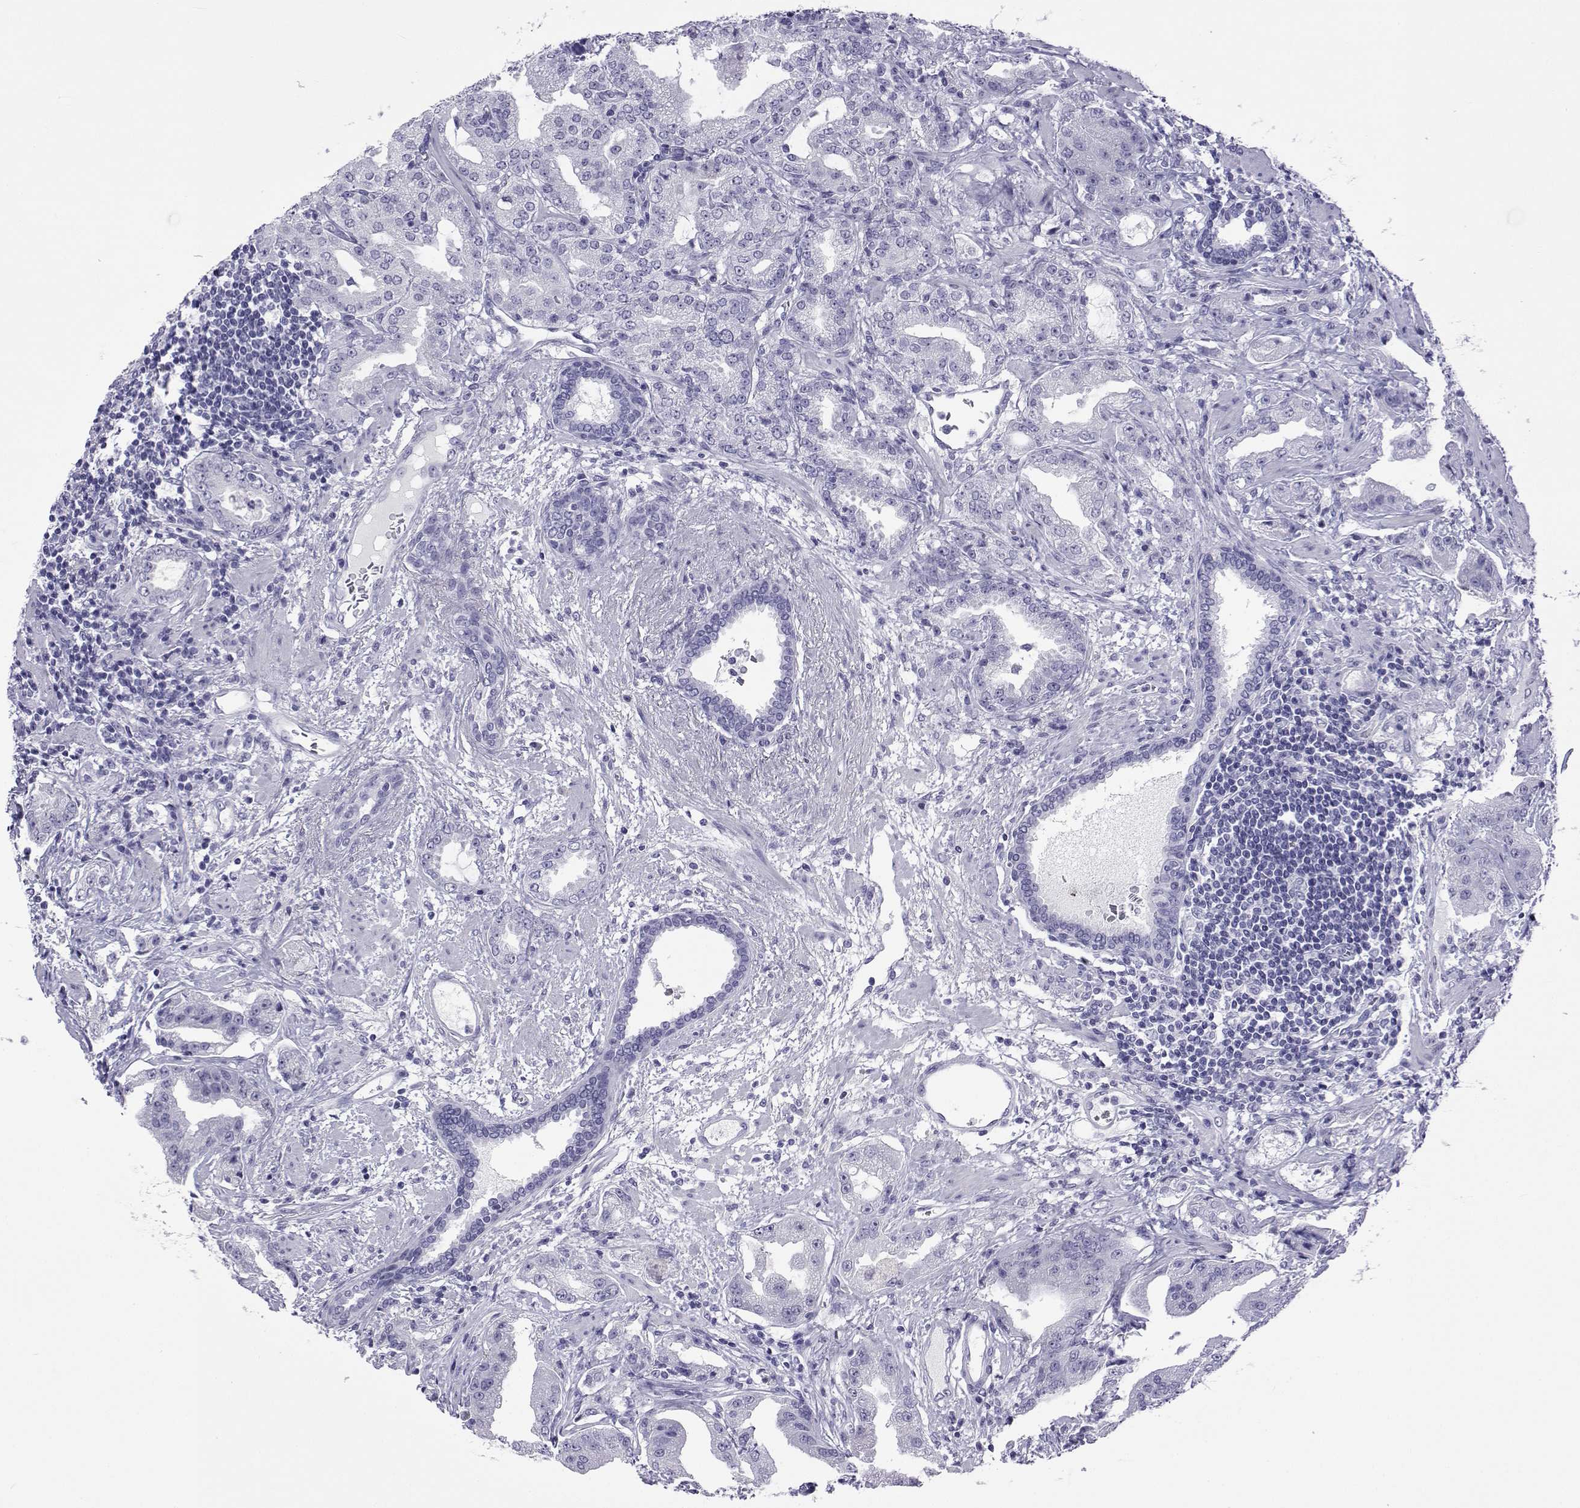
{"staining": {"intensity": "negative", "quantity": "none", "location": "none"}, "tissue": "prostate cancer", "cell_type": "Tumor cells", "image_type": "cancer", "snomed": [{"axis": "morphology", "description": "Adenocarcinoma, Low grade"}, {"axis": "topography", "description": "Prostate"}], "caption": "Tumor cells are negative for protein expression in human prostate cancer. Nuclei are stained in blue.", "gene": "ACTL7A", "patient": {"sex": "male", "age": 62}}